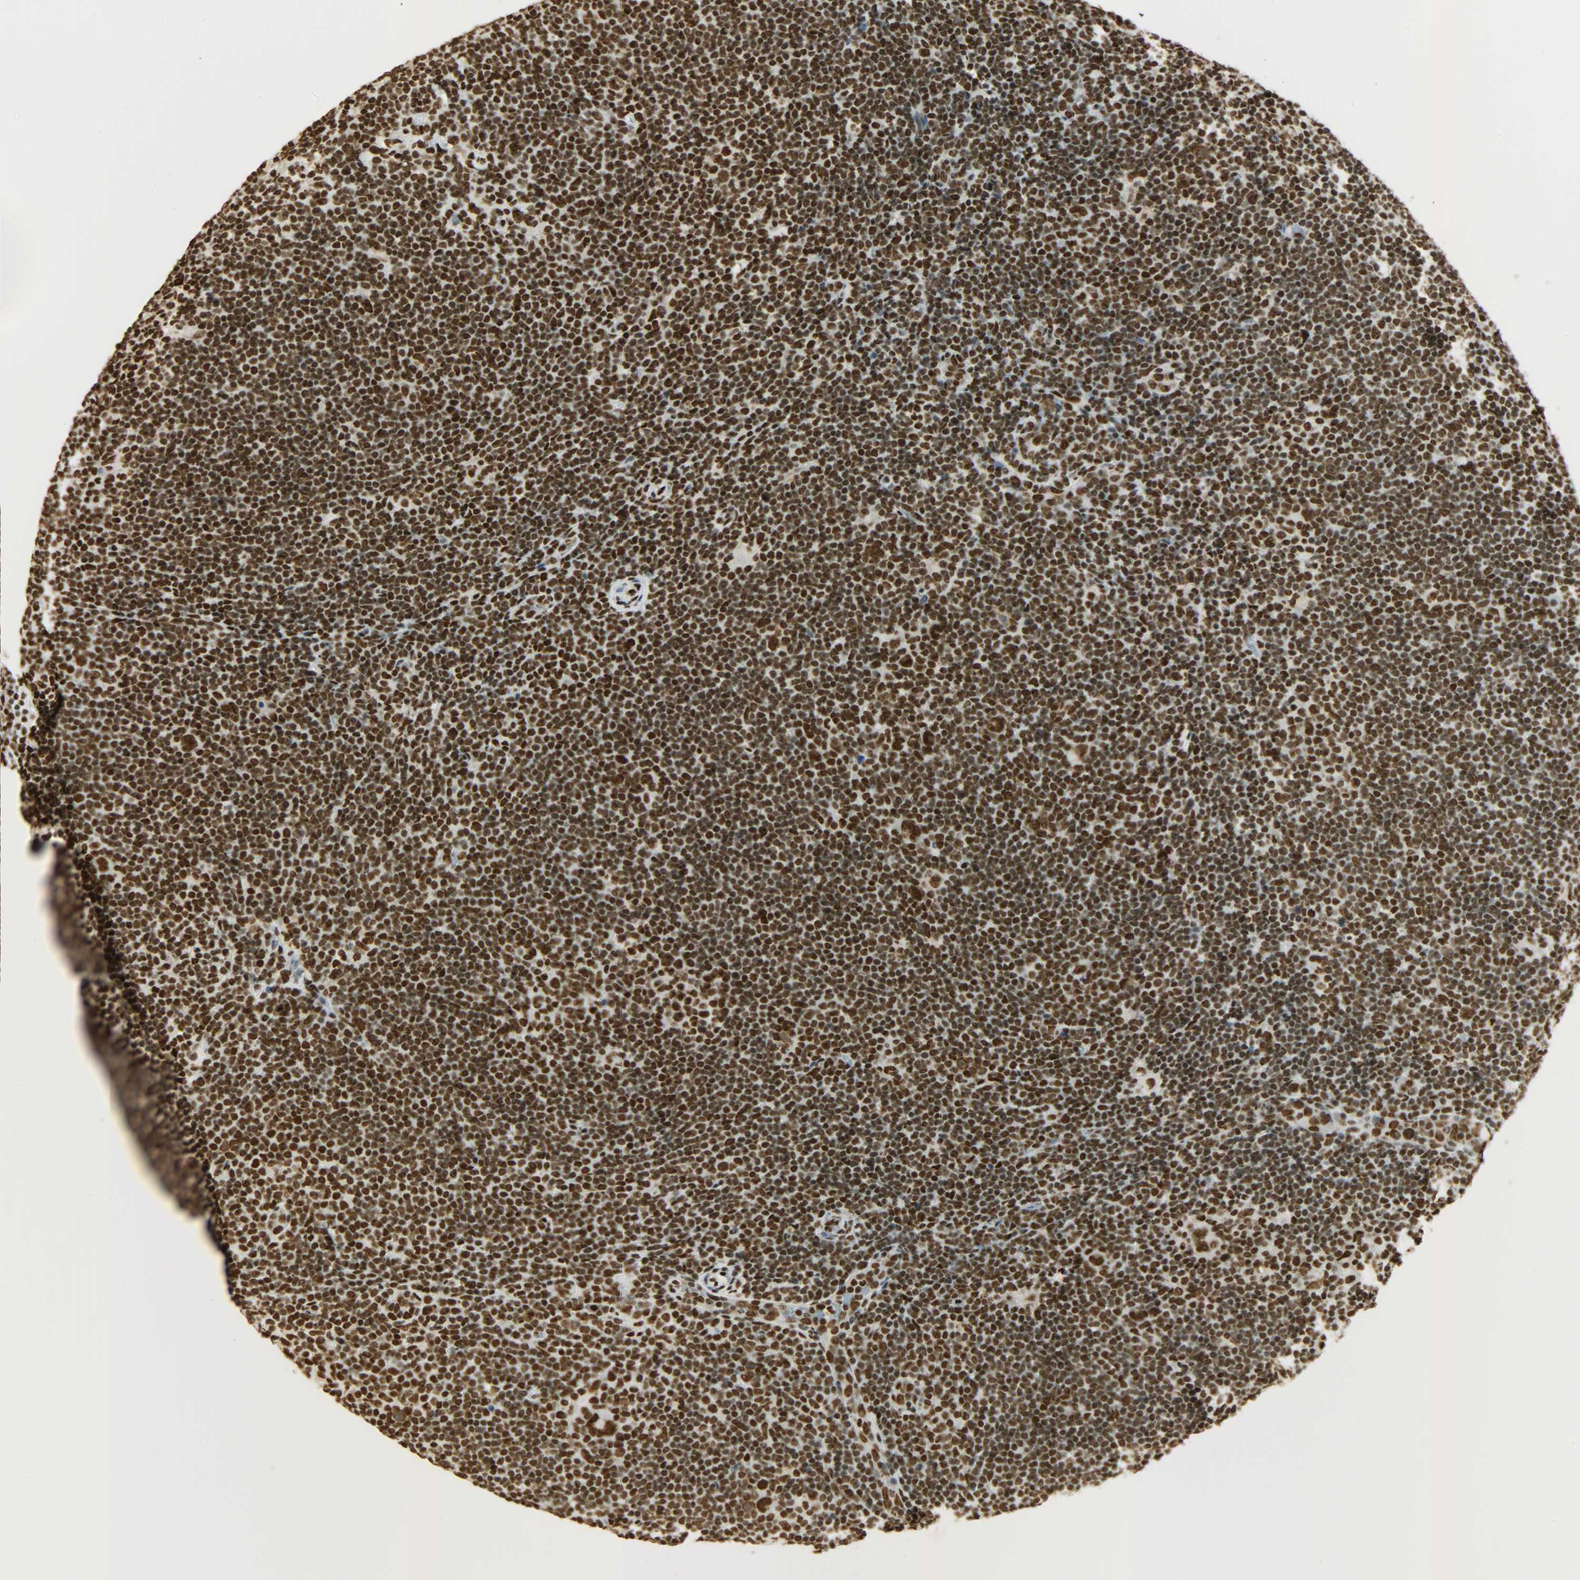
{"staining": {"intensity": "strong", "quantity": ">75%", "location": "nuclear"}, "tissue": "lymphoma", "cell_type": "Tumor cells", "image_type": "cancer", "snomed": [{"axis": "morphology", "description": "Hodgkin's disease, NOS"}, {"axis": "topography", "description": "Lymph node"}], "caption": "Tumor cells show strong nuclear staining in approximately >75% of cells in lymphoma. The staining was performed using DAB (3,3'-diaminobenzidine) to visualize the protein expression in brown, while the nuclei were stained in blue with hematoxylin (Magnification: 20x).", "gene": "KHDRBS1", "patient": {"sex": "female", "age": 57}}